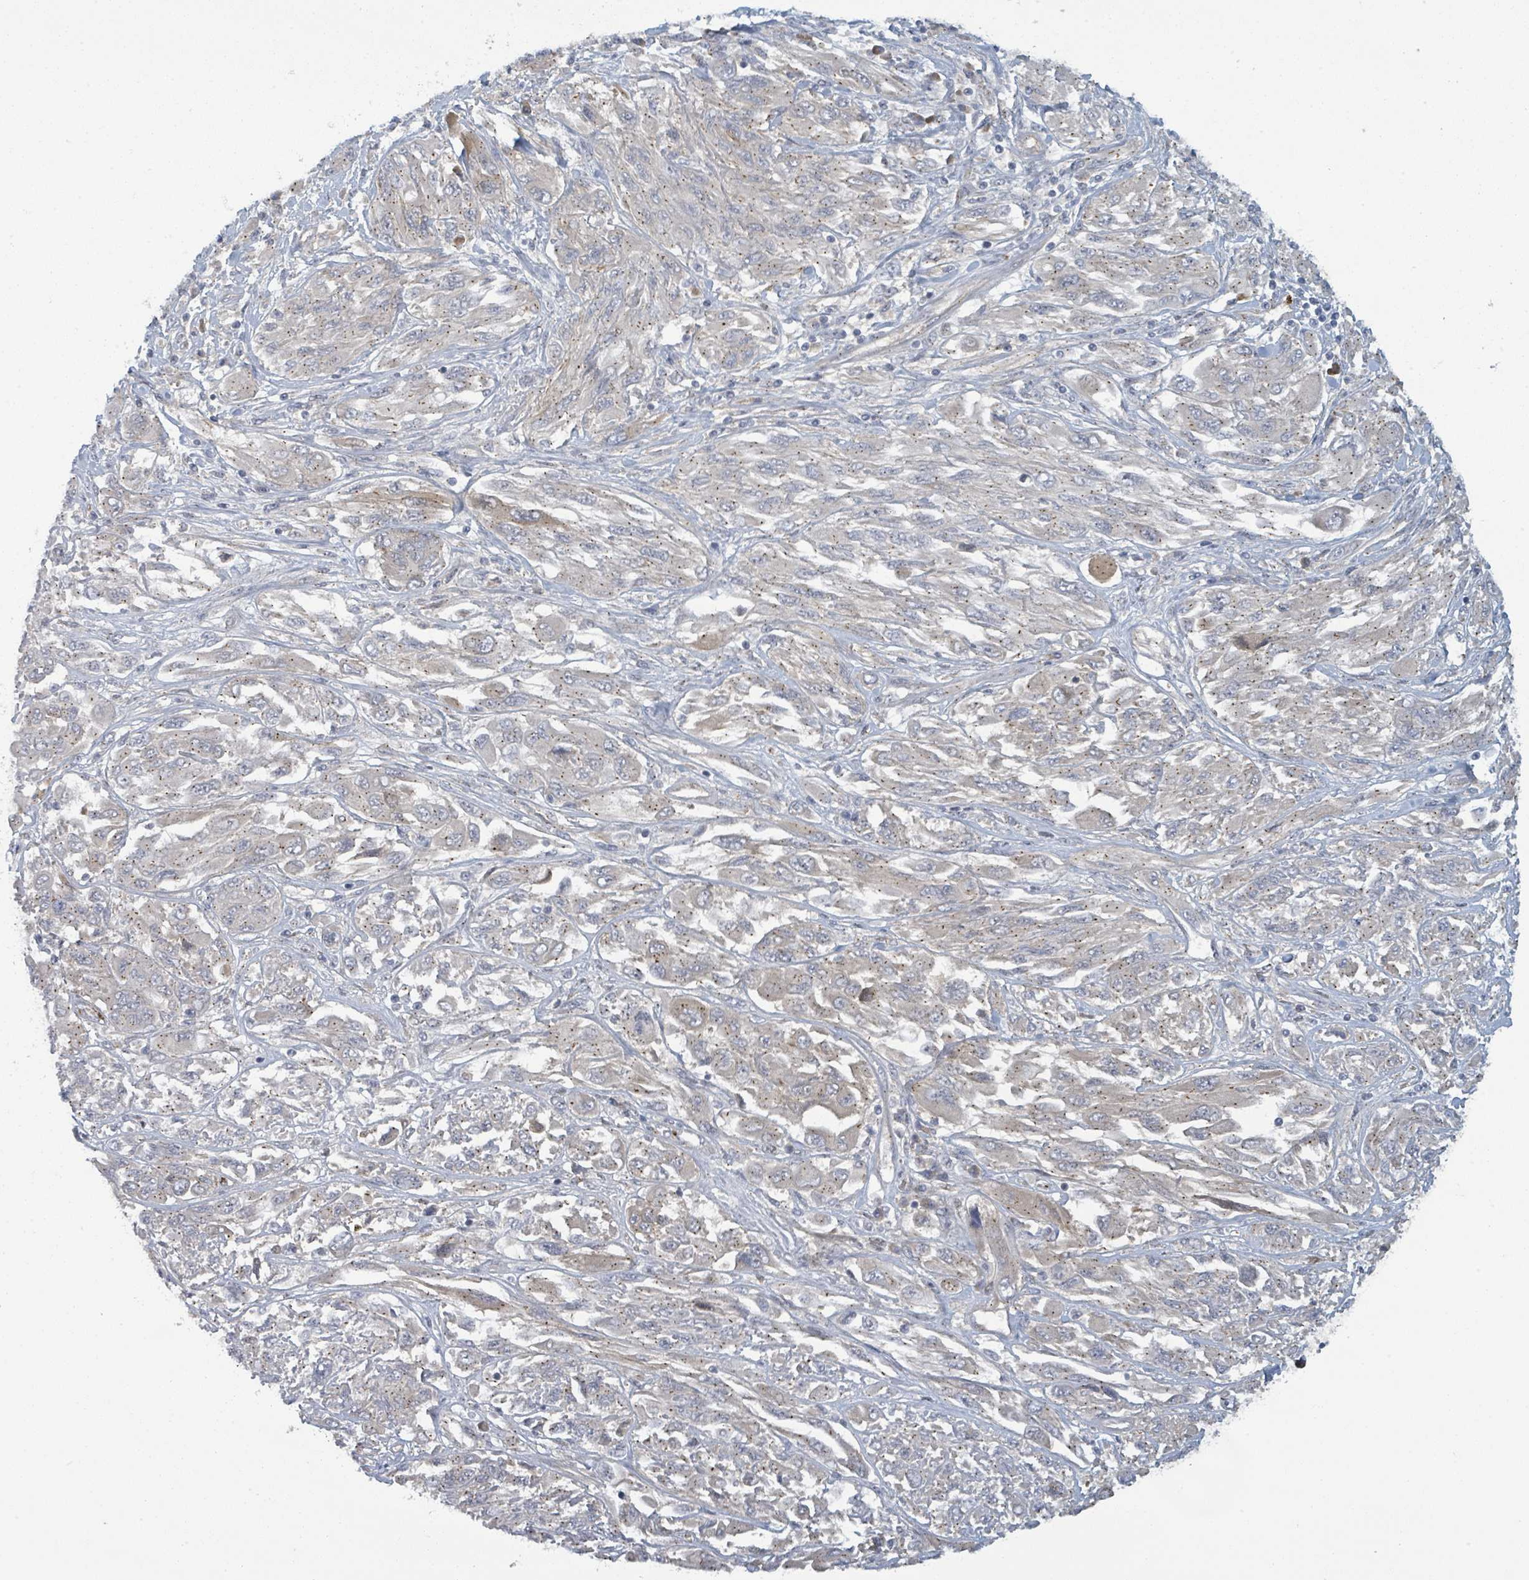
{"staining": {"intensity": "weak", "quantity": "<25%", "location": "cytoplasmic/membranous"}, "tissue": "melanoma", "cell_type": "Tumor cells", "image_type": "cancer", "snomed": [{"axis": "morphology", "description": "Malignant melanoma, NOS"}, {"axis": "topography", "description": "Skin"}], "caption": "The micrograph reveals no staining of tumor cells in melanoma.", "gene": "COL5A3", "patient": {"sex": "female", "age": 91}}